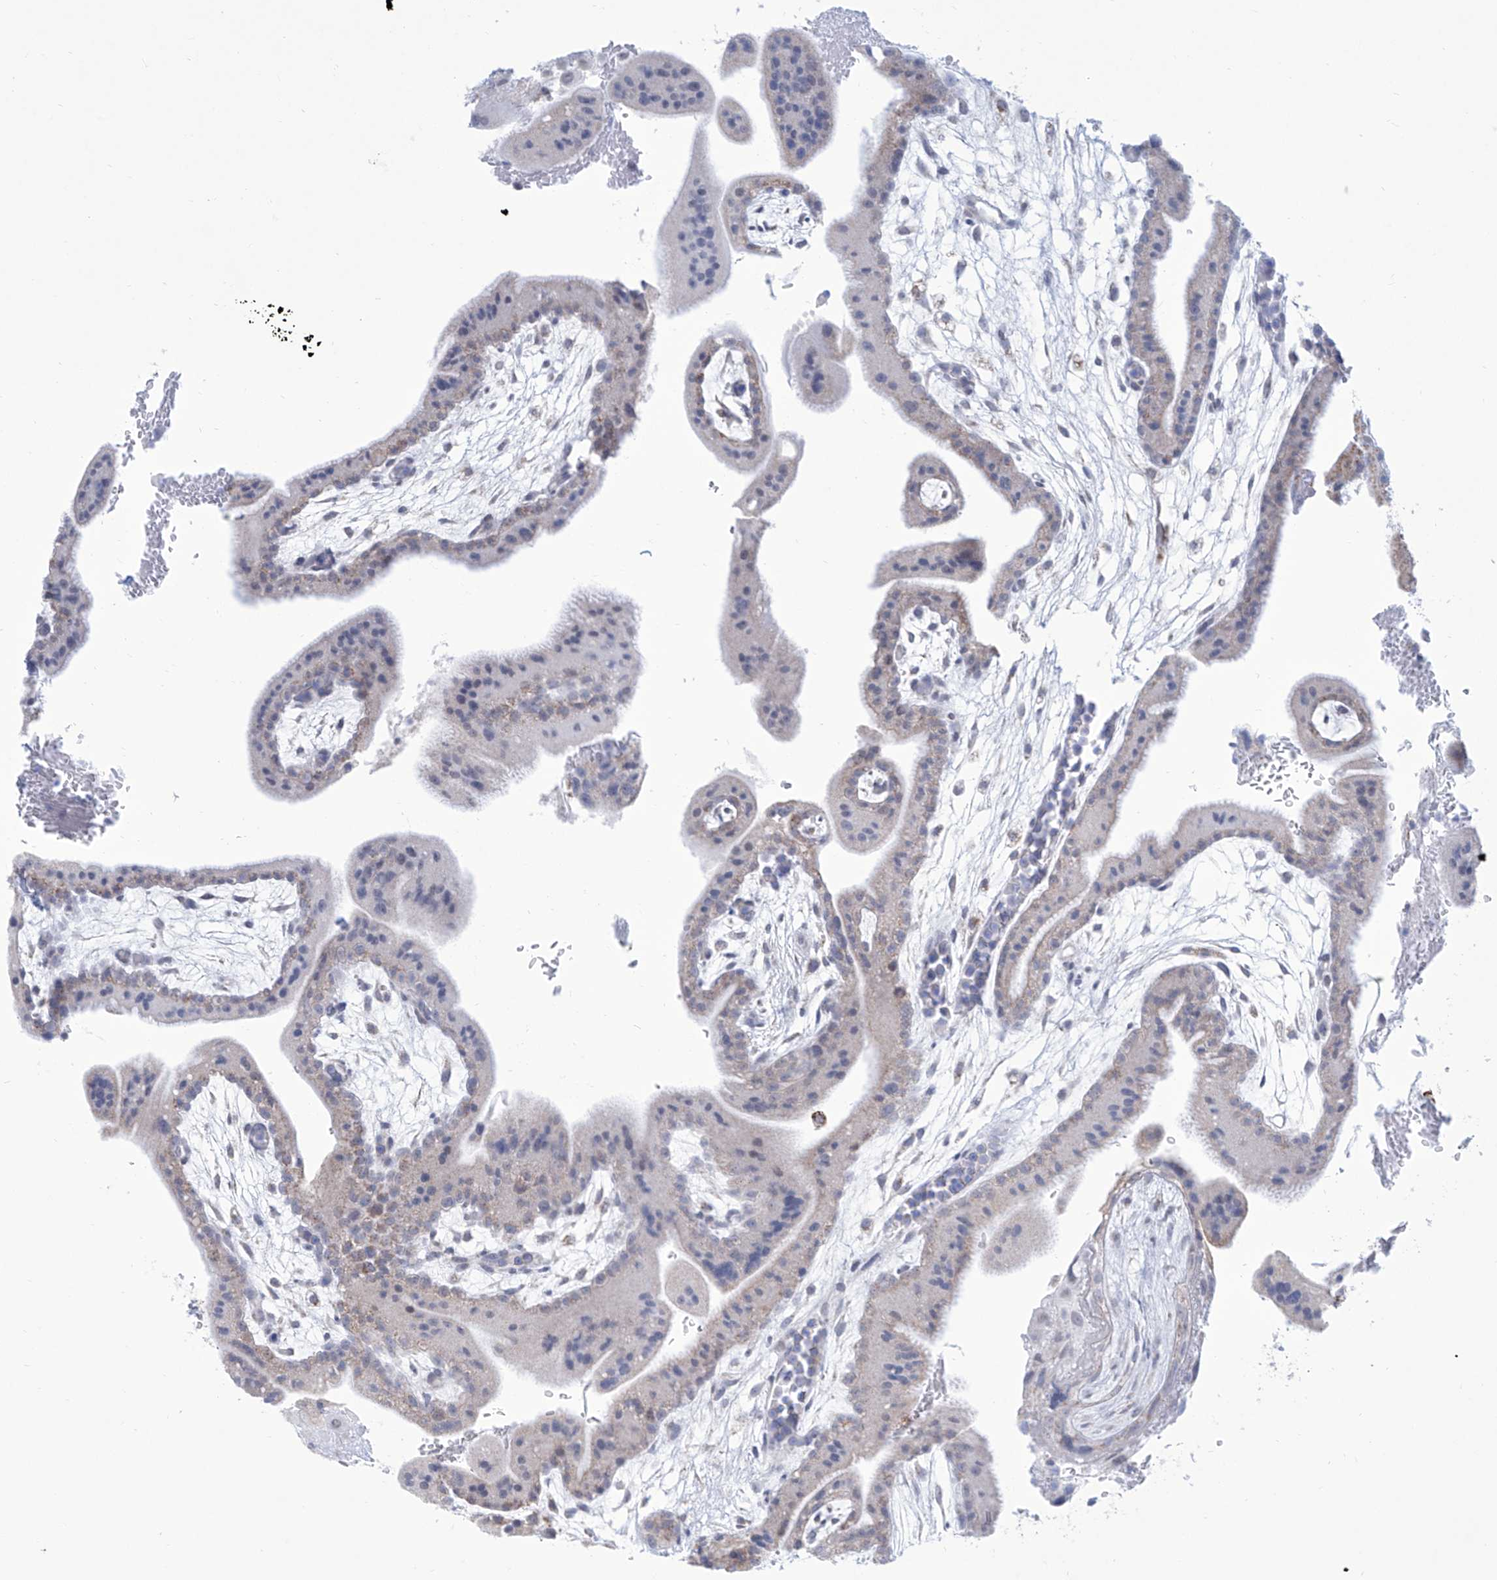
{"staining": {"intensity": "negative", "quantity": "none", "location": "none"}, "tissue": "placenta", "cell_type": "Decidual cells", "image_type": "normal", "snomed": [{"axis": "morphology", "description": "Normal tissue, NOS"}, {"axis": "topography", "description": "Placenta"}], "caption": "There is no significant positivity in decidual cells of placenta.", "gene": "ALDH6A1", "patient": {"sex": "female", "age": 35}}